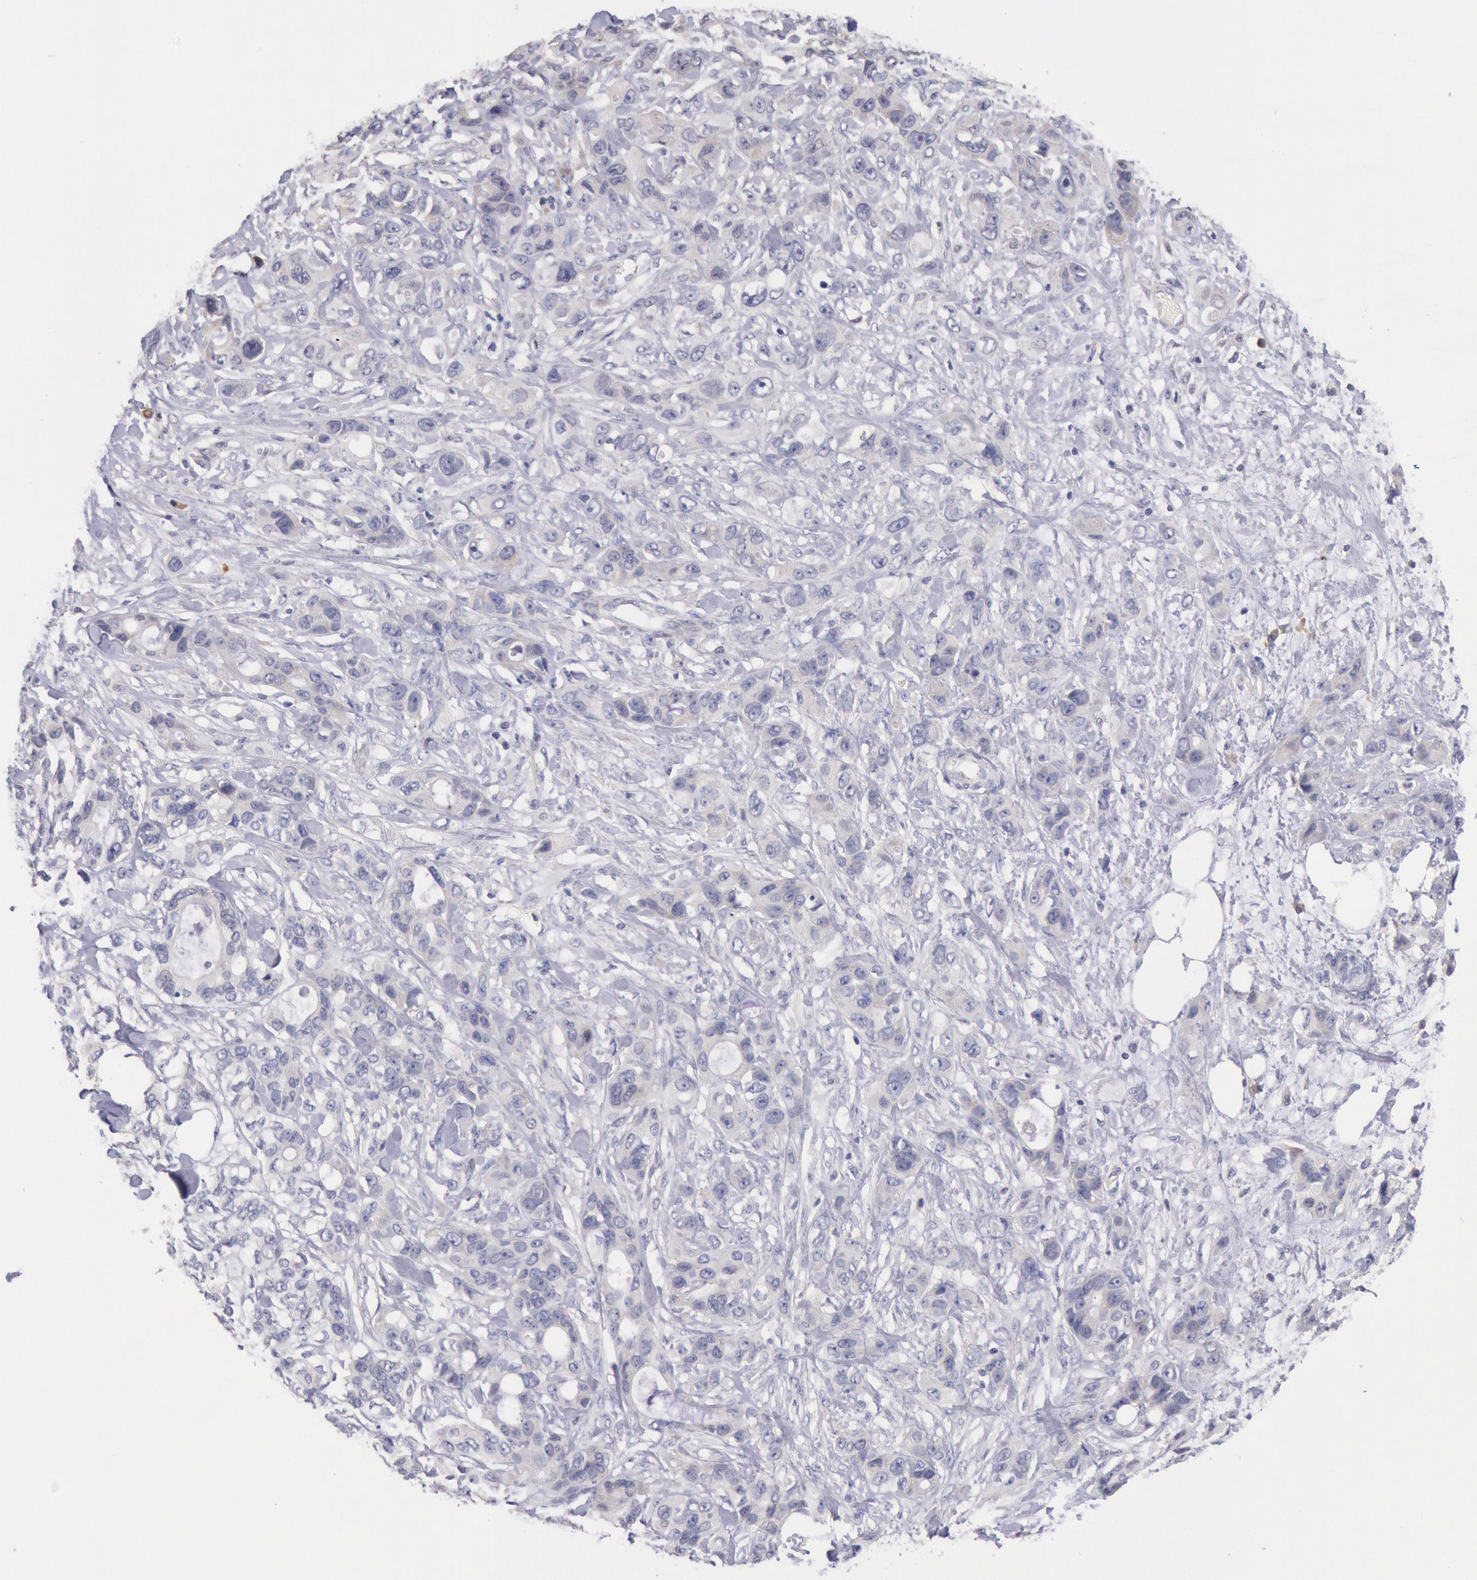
{"staining": {"intensity": "weak", "quantity": "<25%", "location": "cytoplasmic/membranous"}, "tissue": "stomach cancer", "cell_type": "Tumor cells", "image_type": "cancer", "snomed": [{"axis": "morphology", "description": "Adenocarcinoma, NOS"}, {"axis": "topography", "description": "Stomach, upper"}], "caption": "Tumor cells show no significant protein expression in stomach cancer (adenocarcinoma).", "gene": "GAL3ST1", "patient": {"sex": "male", "age": 47}}